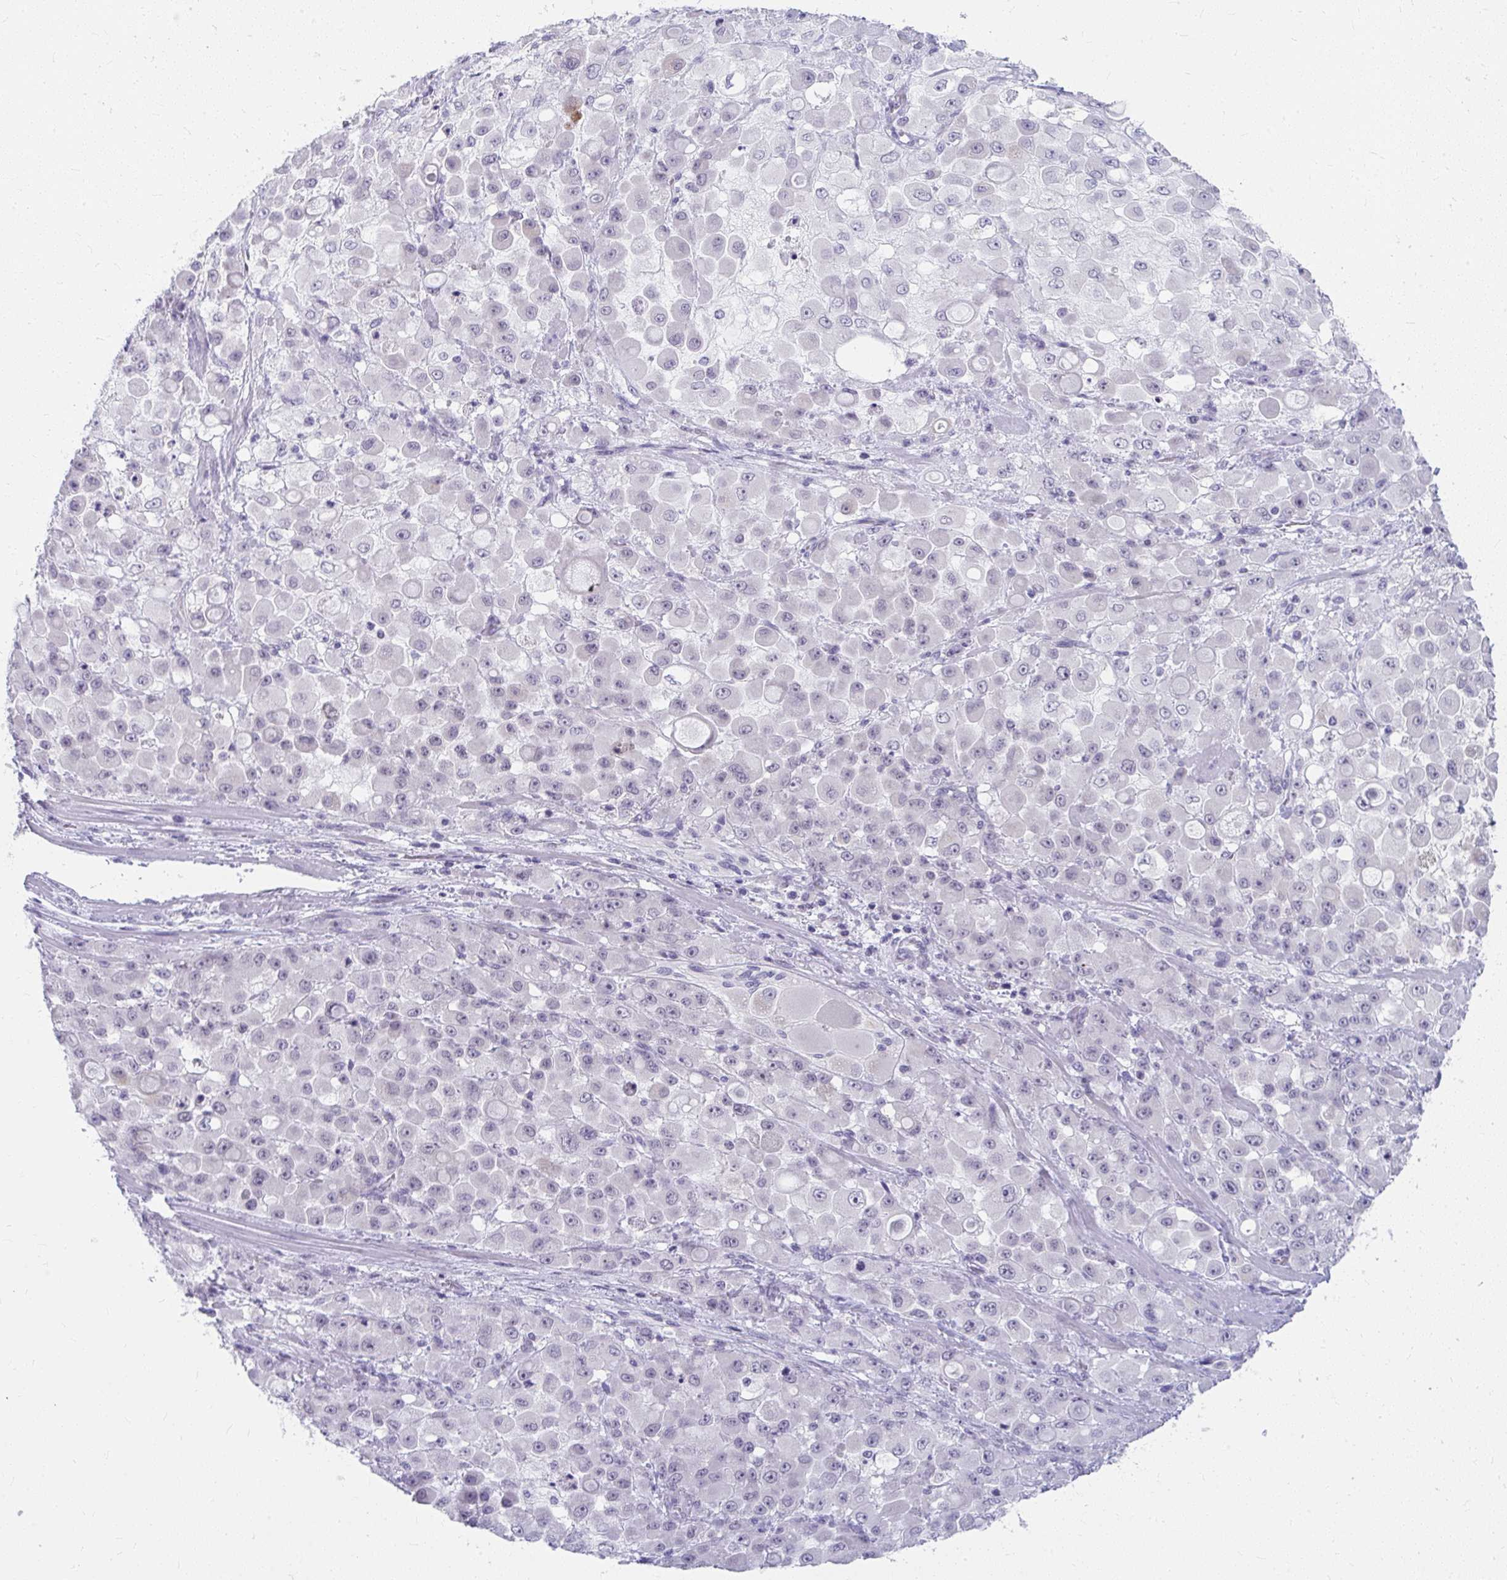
{"staining": {"intensity": "negative", "quantity": "none", "location": "none"}, "tissue": "stomach cancer", "cell_type": "Tumor cells", "image_type": "cancer", "snomed": [{"axis": "morphology", "description": "Adenocarcinoma, NOS"}, {"axis": "topography", "description": "Stomach"}], "caption": "Immunohistochemistry image of neoplastic tissue: stomach cancer stained with DAB (3,3'-diaminobenzidine) displays no significant protein expression in tumor cells. (Stains: DAB (3,3'-diaminobenzidine) immunohistochemistry with hematoxylin counter stain, Microscopy: brightfield microscopy at high magnification).", "gene": "UGT3A2", "patient": {"sex": "female", "age": 76}}